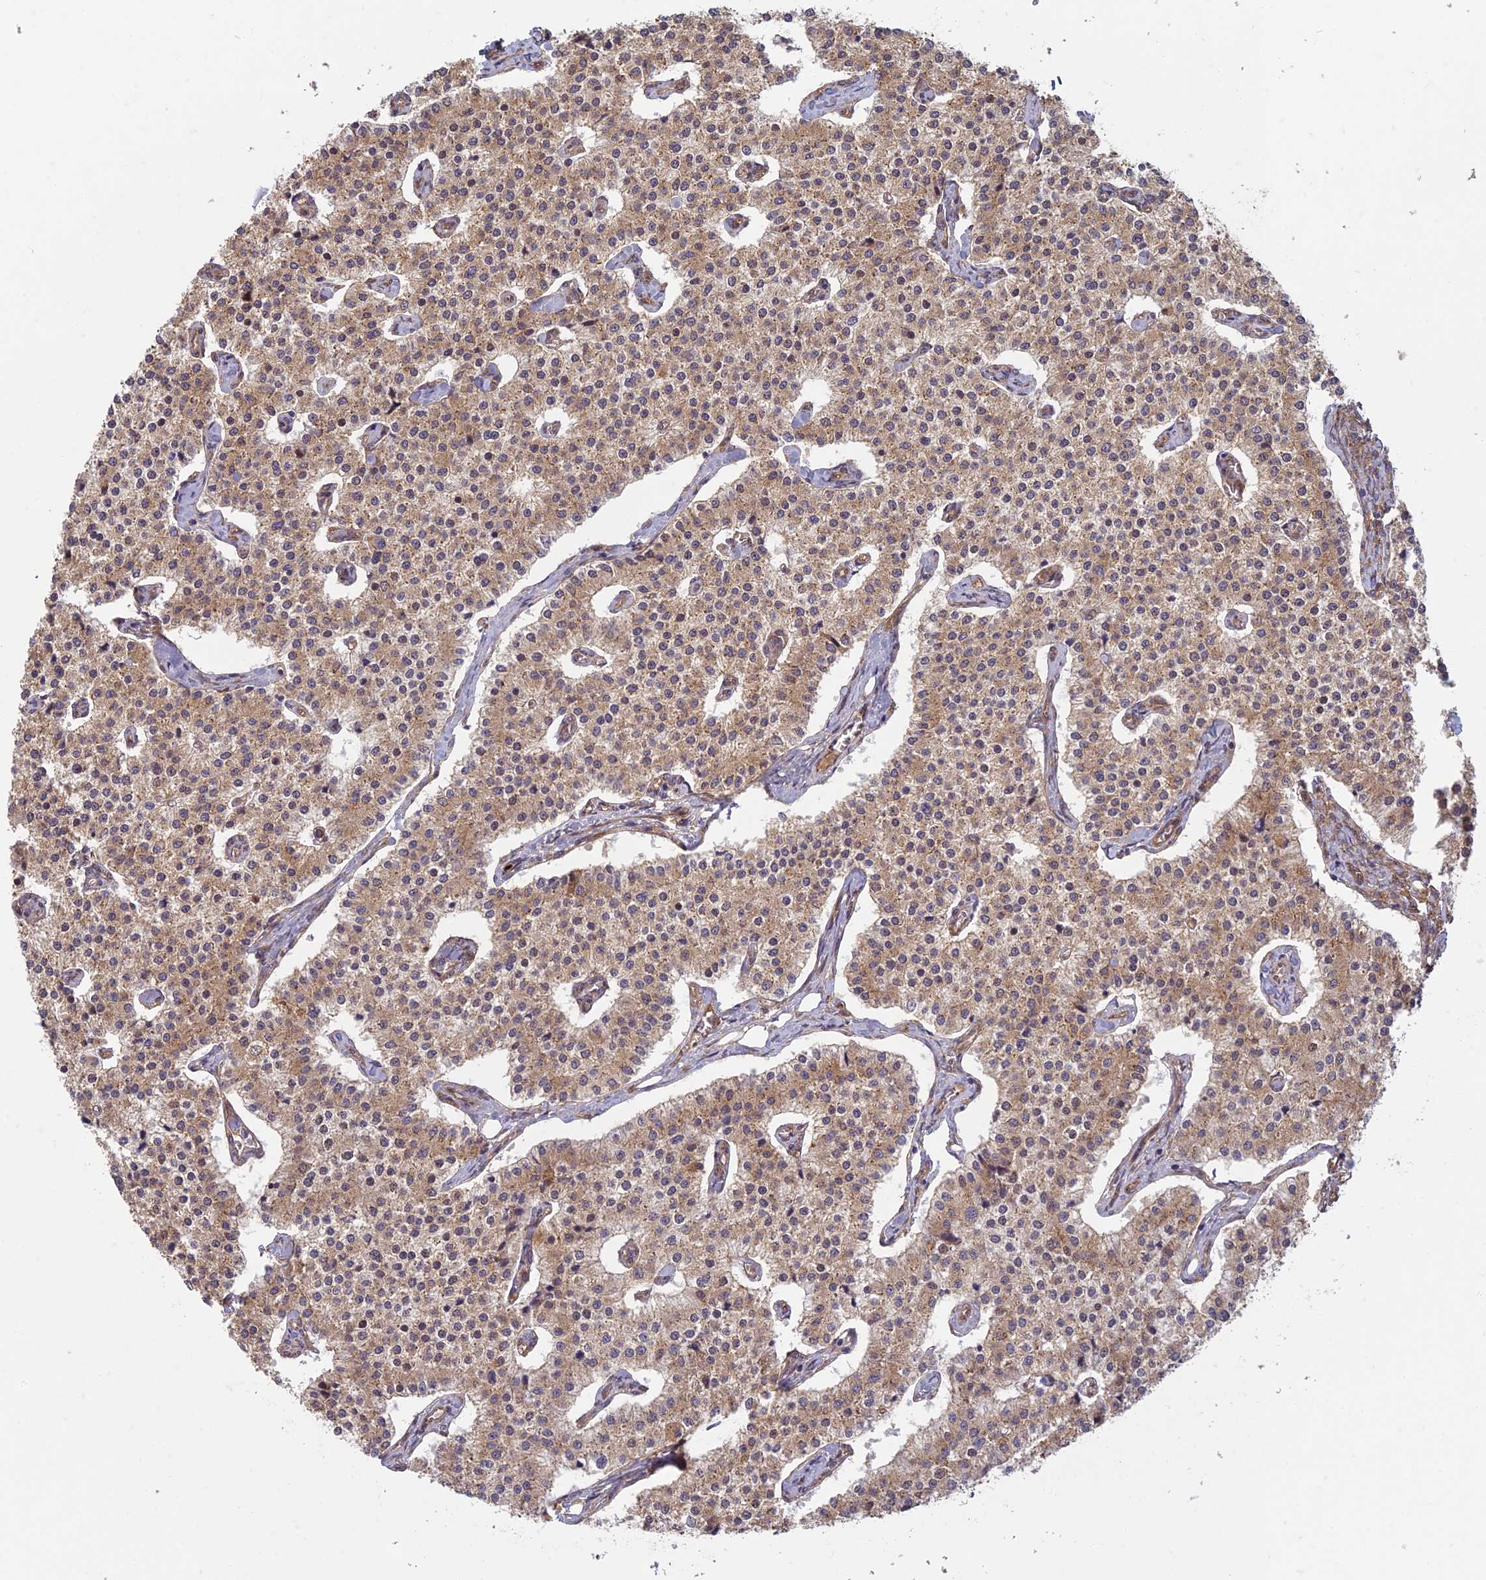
{"staining": {"intensity": "moderate", "quantity": ">75%", "location": "cytoplasmic/membranous"}, "tissue": "carcinoid", "cell_type": "Tumor cells", "image_type": "cancer", "snomed": [{"axis": "morphology", "description": "Carcinoid, malignant, NOS"}, {"axis": "topography", "description": "Colon"}], "caption": "About >75% of tumor cells in human malignant carcinoid show moderate cytoplasmic/membranous protein positivity as visualized by brown immunohistochemical staining.", "gene": "TCF25", "patient": {"sex": "female", "age": 52}}